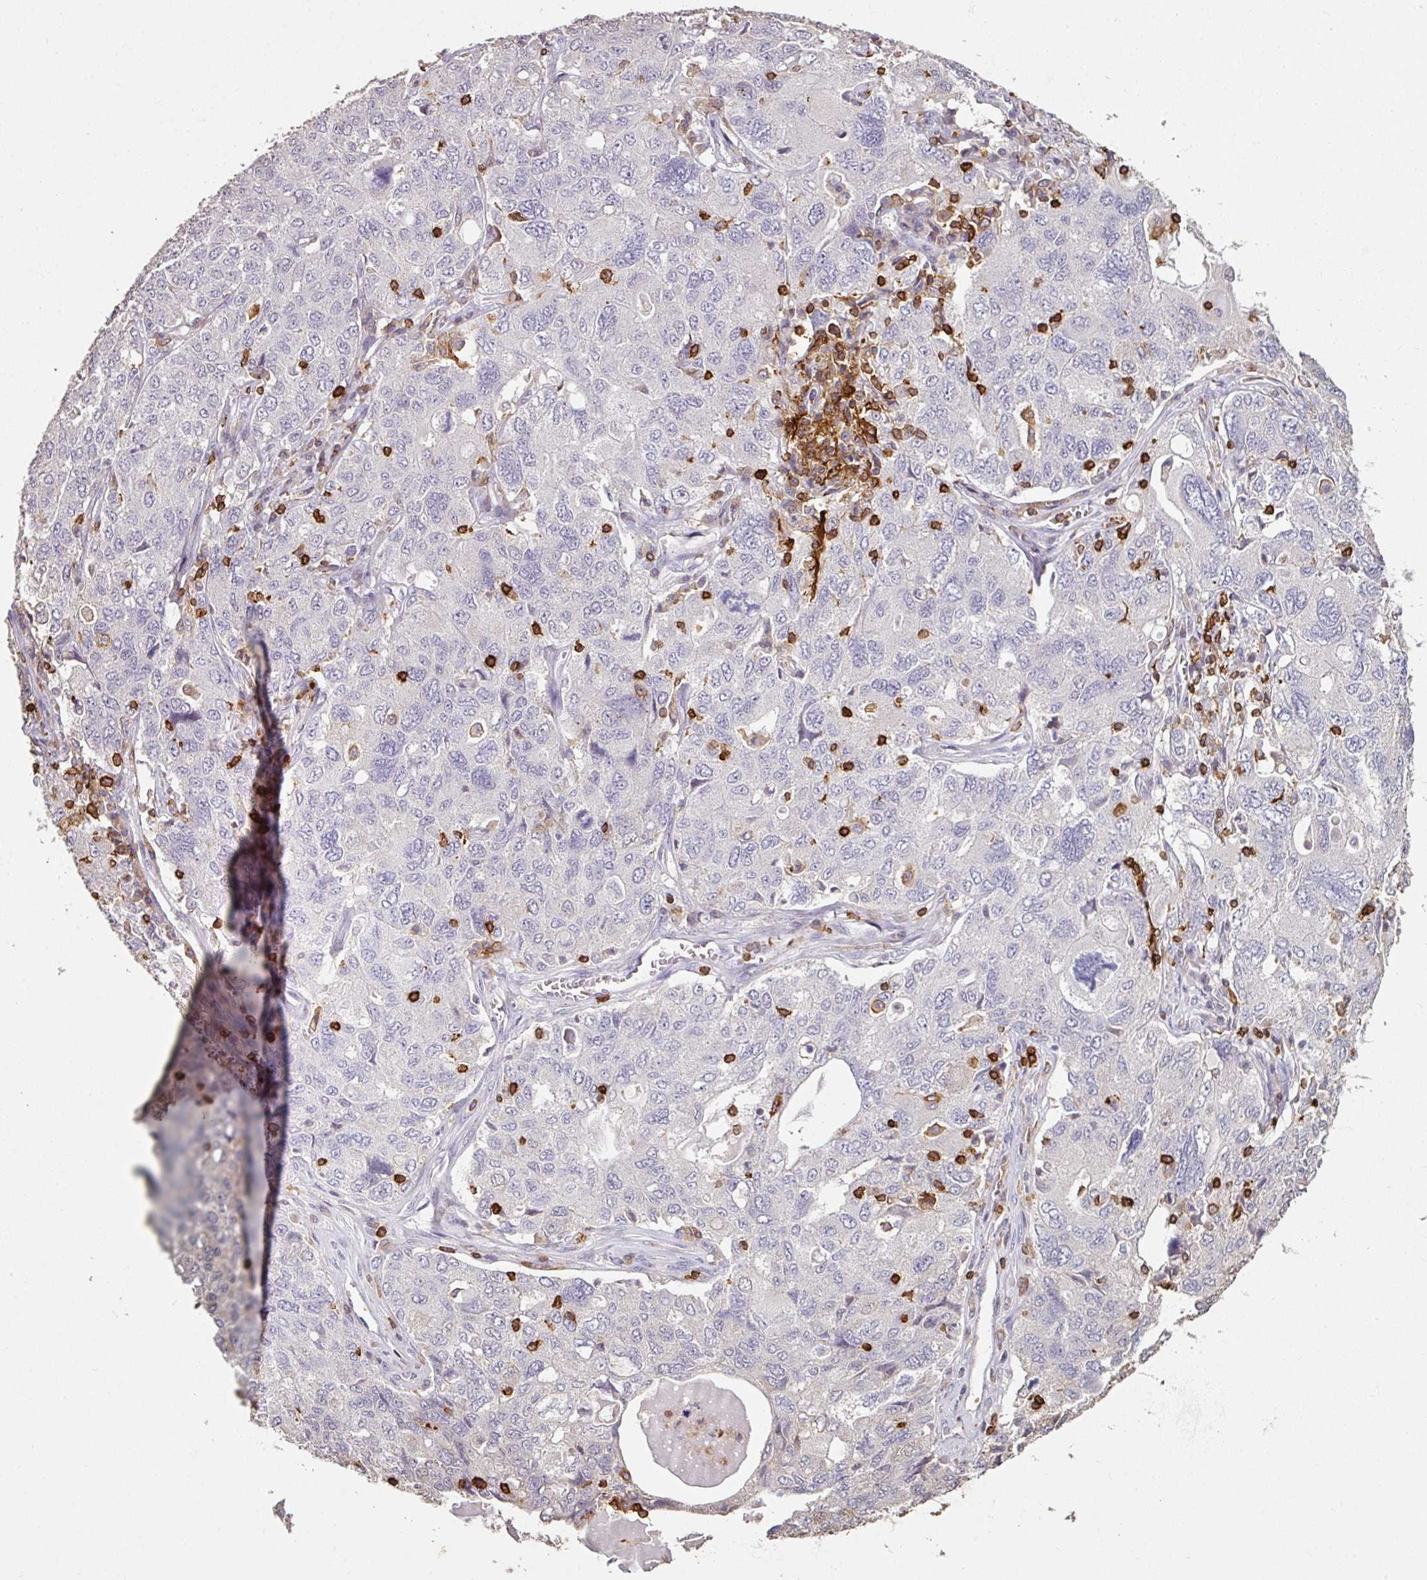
{"staining": {"intensity": "negative", "quantity": "none", "location": "none"}, "tissue": "ovarian cancer", "cell_type": "Tumor cells", "image_type": "cancer", "snomed": [{"axis": "morphology", "description": "Carcinoma, endometroid"}, {"axis": "topography", "description": "Ovary"}], "caption": "Tumor cells are negative for brown protein staining in ovarian endometroid carcinoma.", "gene": "OLFML2B", "patient": {"sex": "female", "age": 62}}